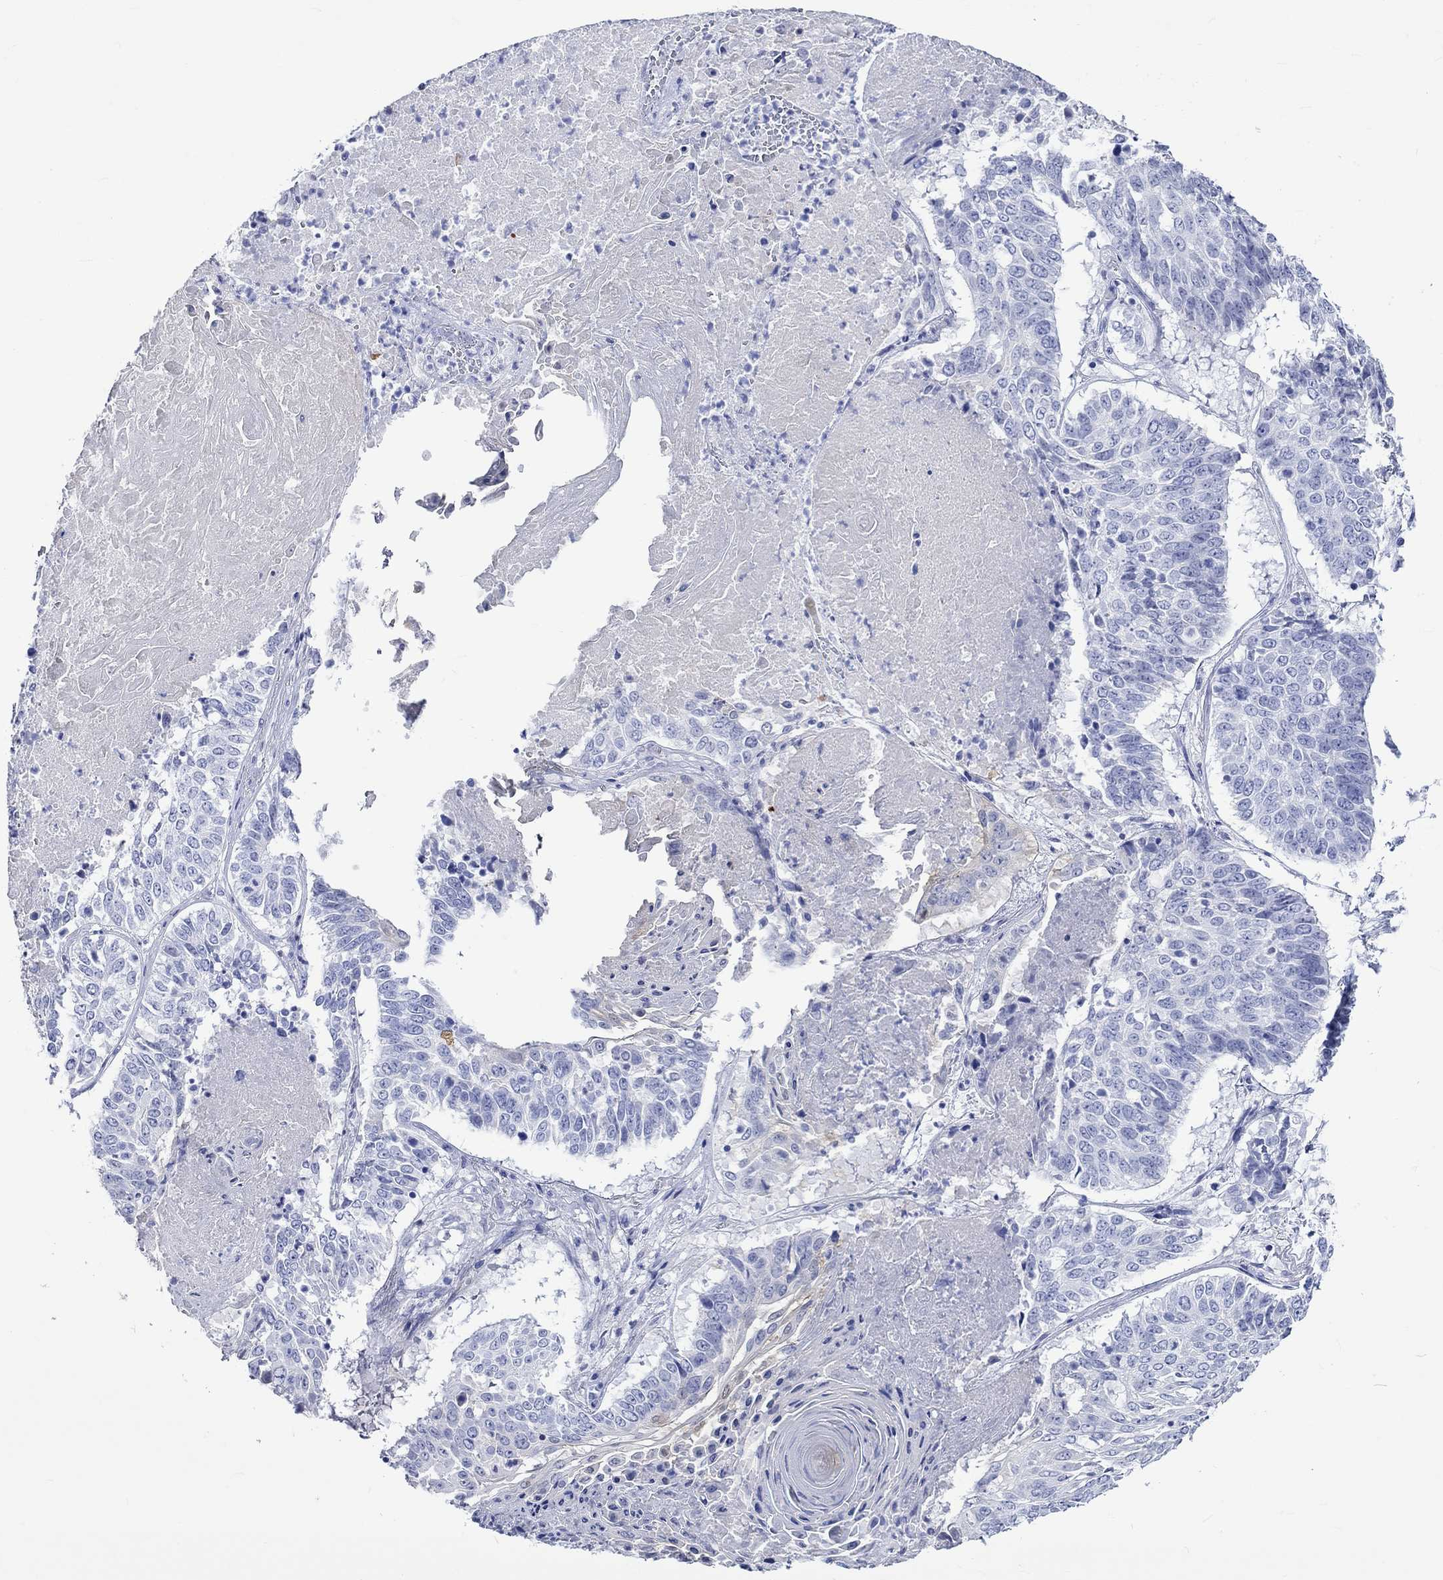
{"staining": {"intensity": "negative", "quantity": "none", "location": "none"}, "tissue": "lung cancer", "cell_type": "Tumor cells", "image_type": "cancer", "snomed": [{"axis": "morphology", "description": "Squamous cell carcinoma, NOS"}, {"axis": "topography", "description": "Lung"}], "caption": "Immunohistochemistry (IHC) histopathology image of neoplastic tissue: human lung cancer (squamous cell carcinoma) stained with DAB (3,3'-diaminobenzidine) reveals no significant protein positivity in tumor cells.", "gene": "CRYAB", "patient": {"sex": "male", "age": 64}}